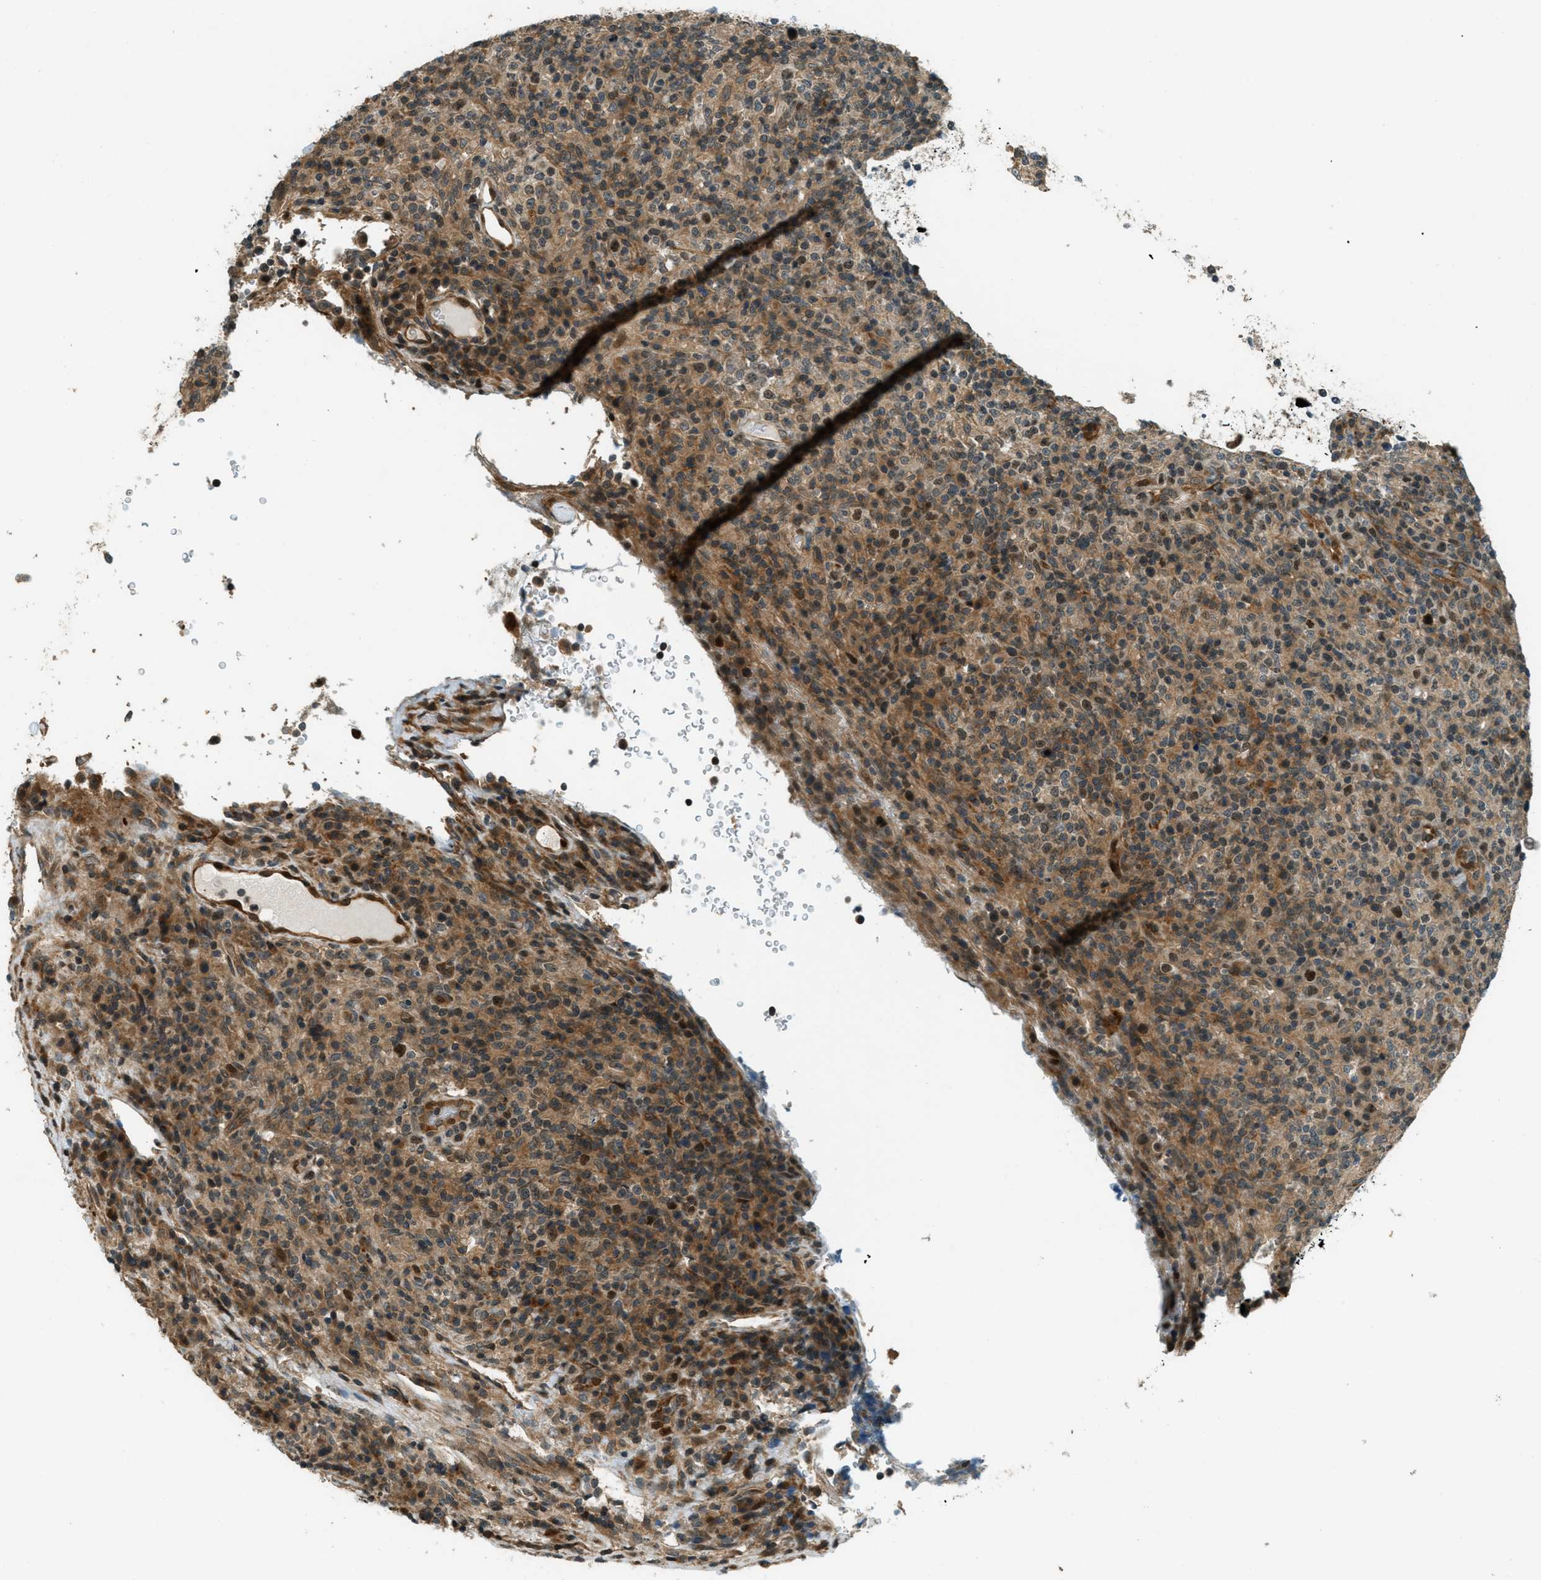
{"staining": {"intensity": "moderate", "quantity": "25%-75%", "location": "cytoplasmic/membranous,nuclear"}, "tissue": "lymphoma", "cell_type": "Tumor cells", "image_type": "cancer", "snomed": [{"axis": "morphology", "description": "Malignant lymphoma, non-Hodgkin's type, High grade"}, {"axis": "topography", "description": "Lymph node"}], "caption": "Immunohistochemistry (IHC) (DAB) staining of human lymphoma demonstrates moderate cytoplasmic/membranous and nuclear protein staining in approximately 25%-75% of tumor cells.", "gene": "PTPN23", "patient": {"sex": "female", "age": 76}}